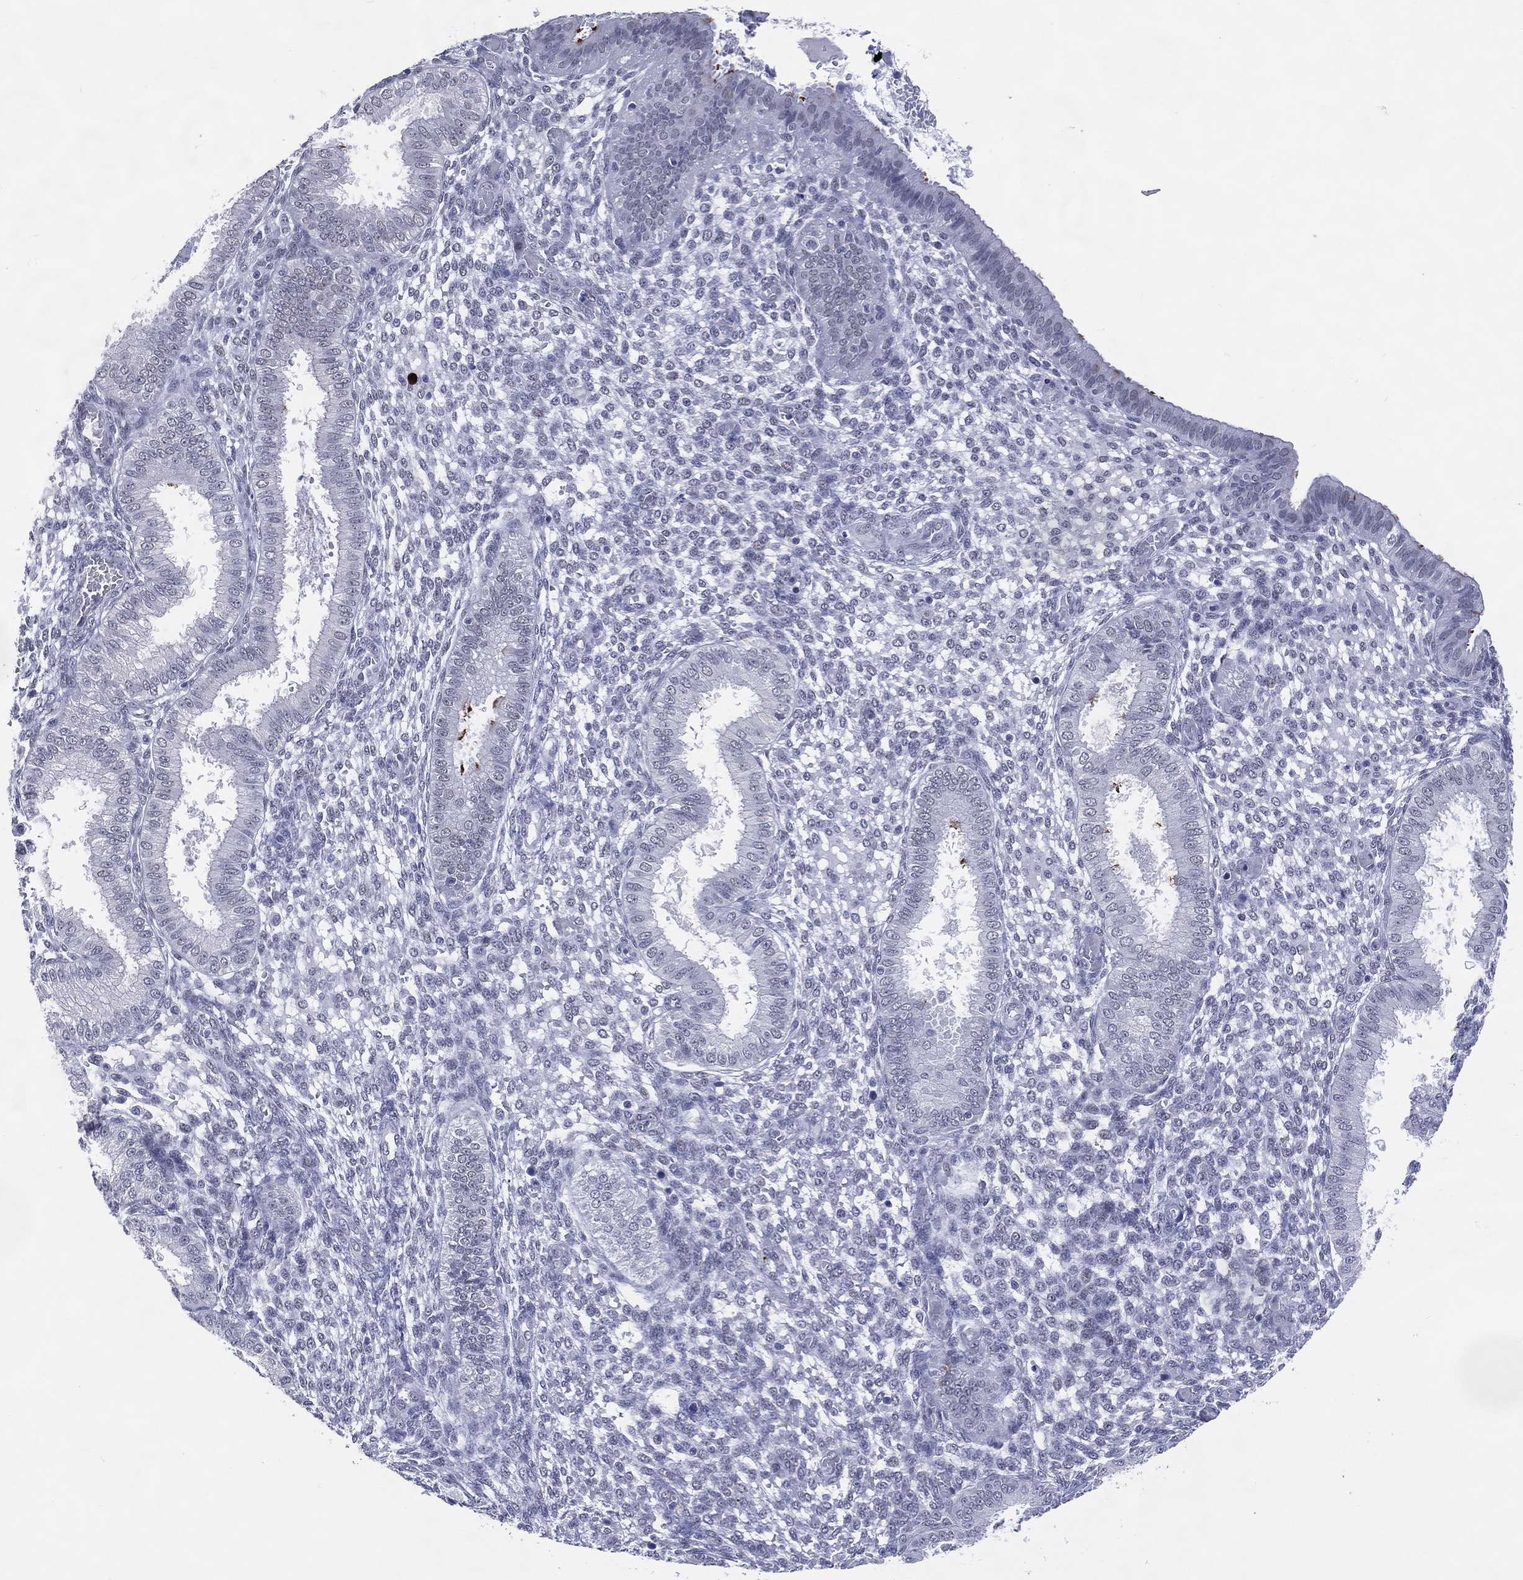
{"staining": {"intensity": "weak", "quantity": "<25%", "location": "nuclear"}, "tissue": "endometrium", "cell_type": "Cells in endometrial stroma", "image_type": "normal", "snomed": [{"axis": "morphology", "description": "Normal tissue, NOS"}, {"axis": "topography", "description": "Endometrium"}], "caption": "DAB (3,3'-diaminobenzidine) immunohistochemical staining of benign human endometrium reveals no significant expression in cells in endometrial stroma.", "gene": "CFAP58", "patient": {"sex": "female", "age": 43}}